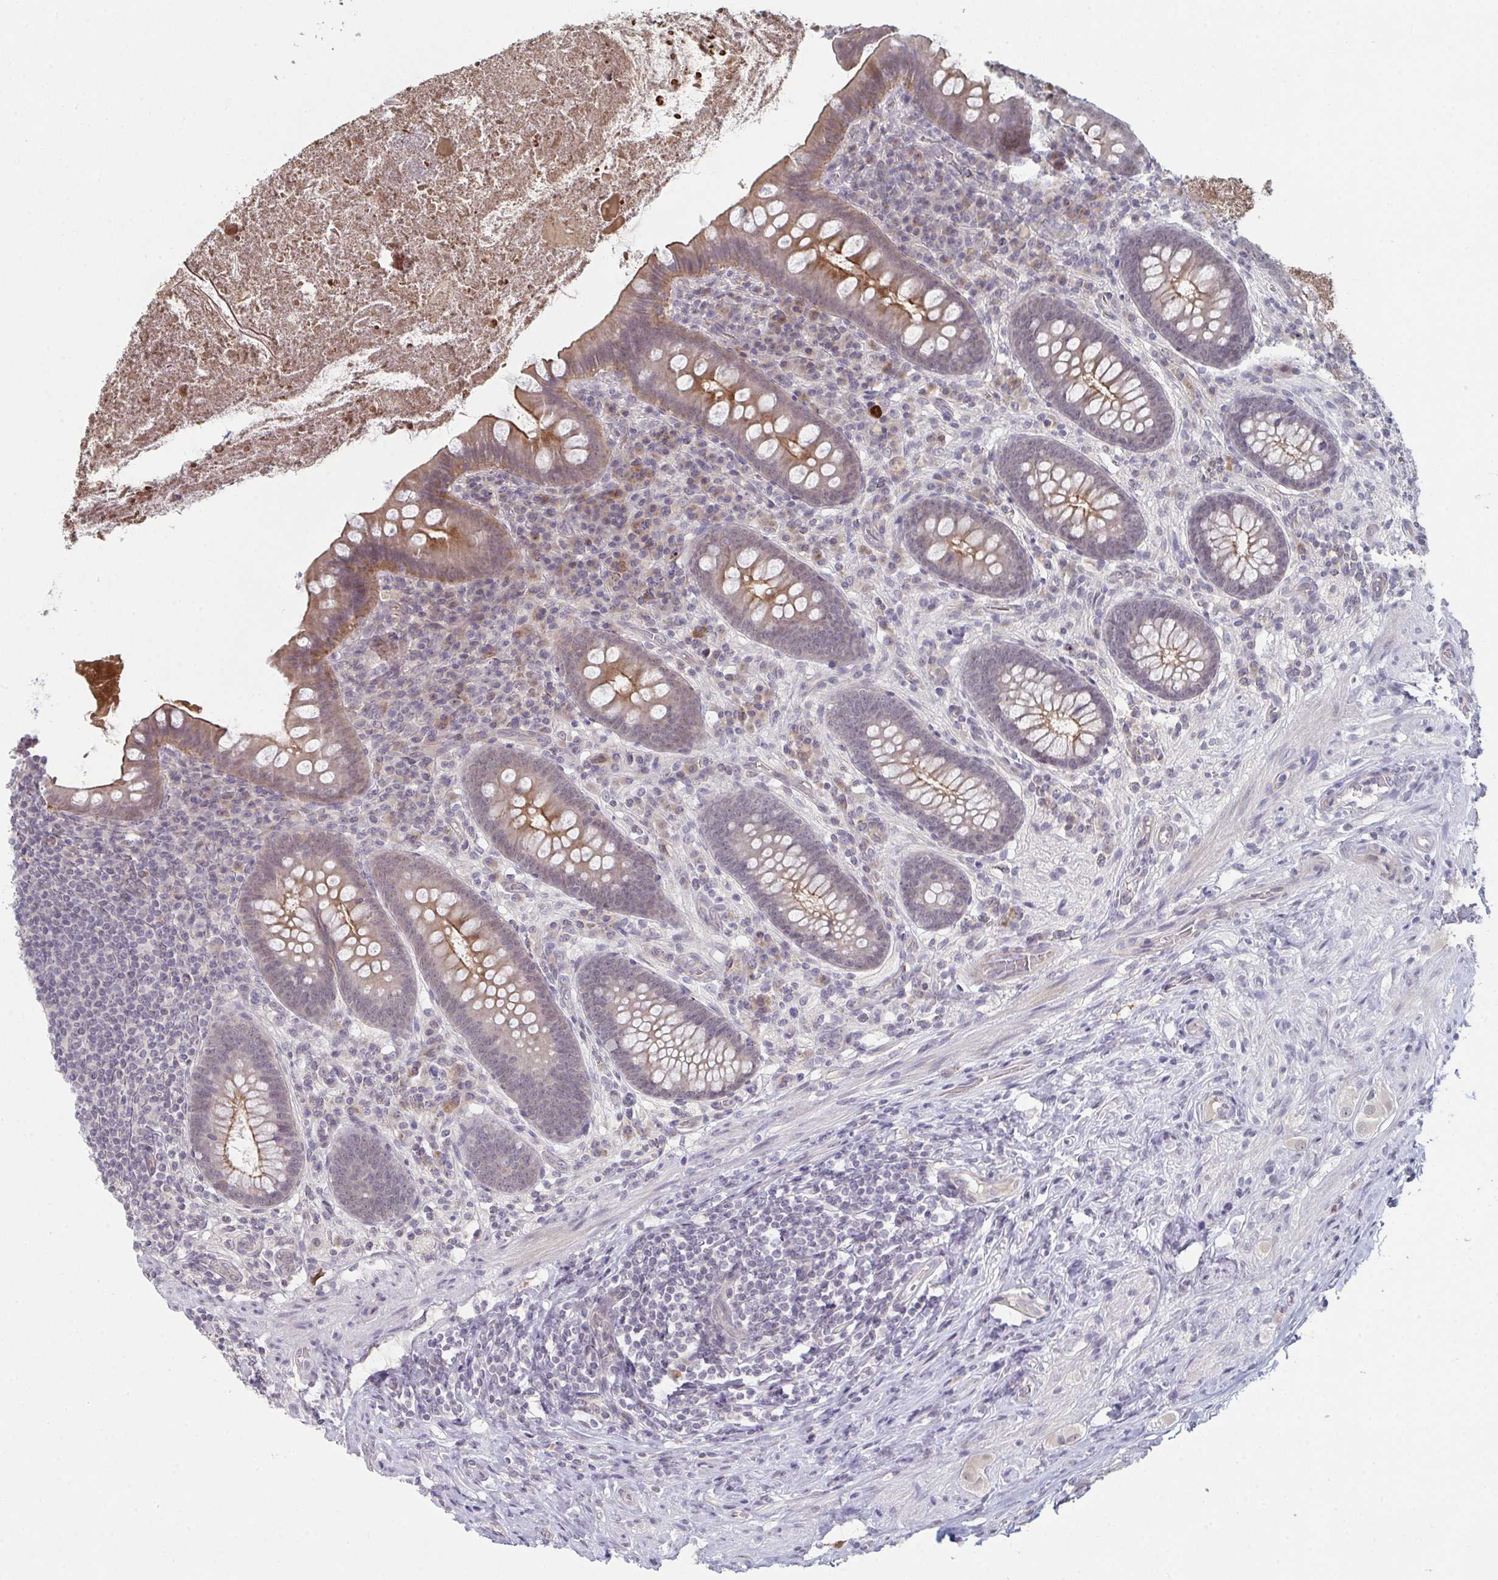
{"staining": {"intensity": "moderate", "quantity": "25%-75%", "location": "cytoplasmic/membranous"}, "tissue": "appendix", "cell_type": "Glandular cells", "image_type": "normal", "snomed": [{"axis": "morphology", "description": "Normal tissue, NOS"}, {"axis": "topography", "description": "Appendix"}], "caption": "About 25%-75% of glandular cells in normal appendix exhibit moderate cytoplasmic/membranous protein positivity as visualized by brown immunohistochemical staining.", "gene": "ZNF214", "patient": {"sex": "male", "age": 71}}